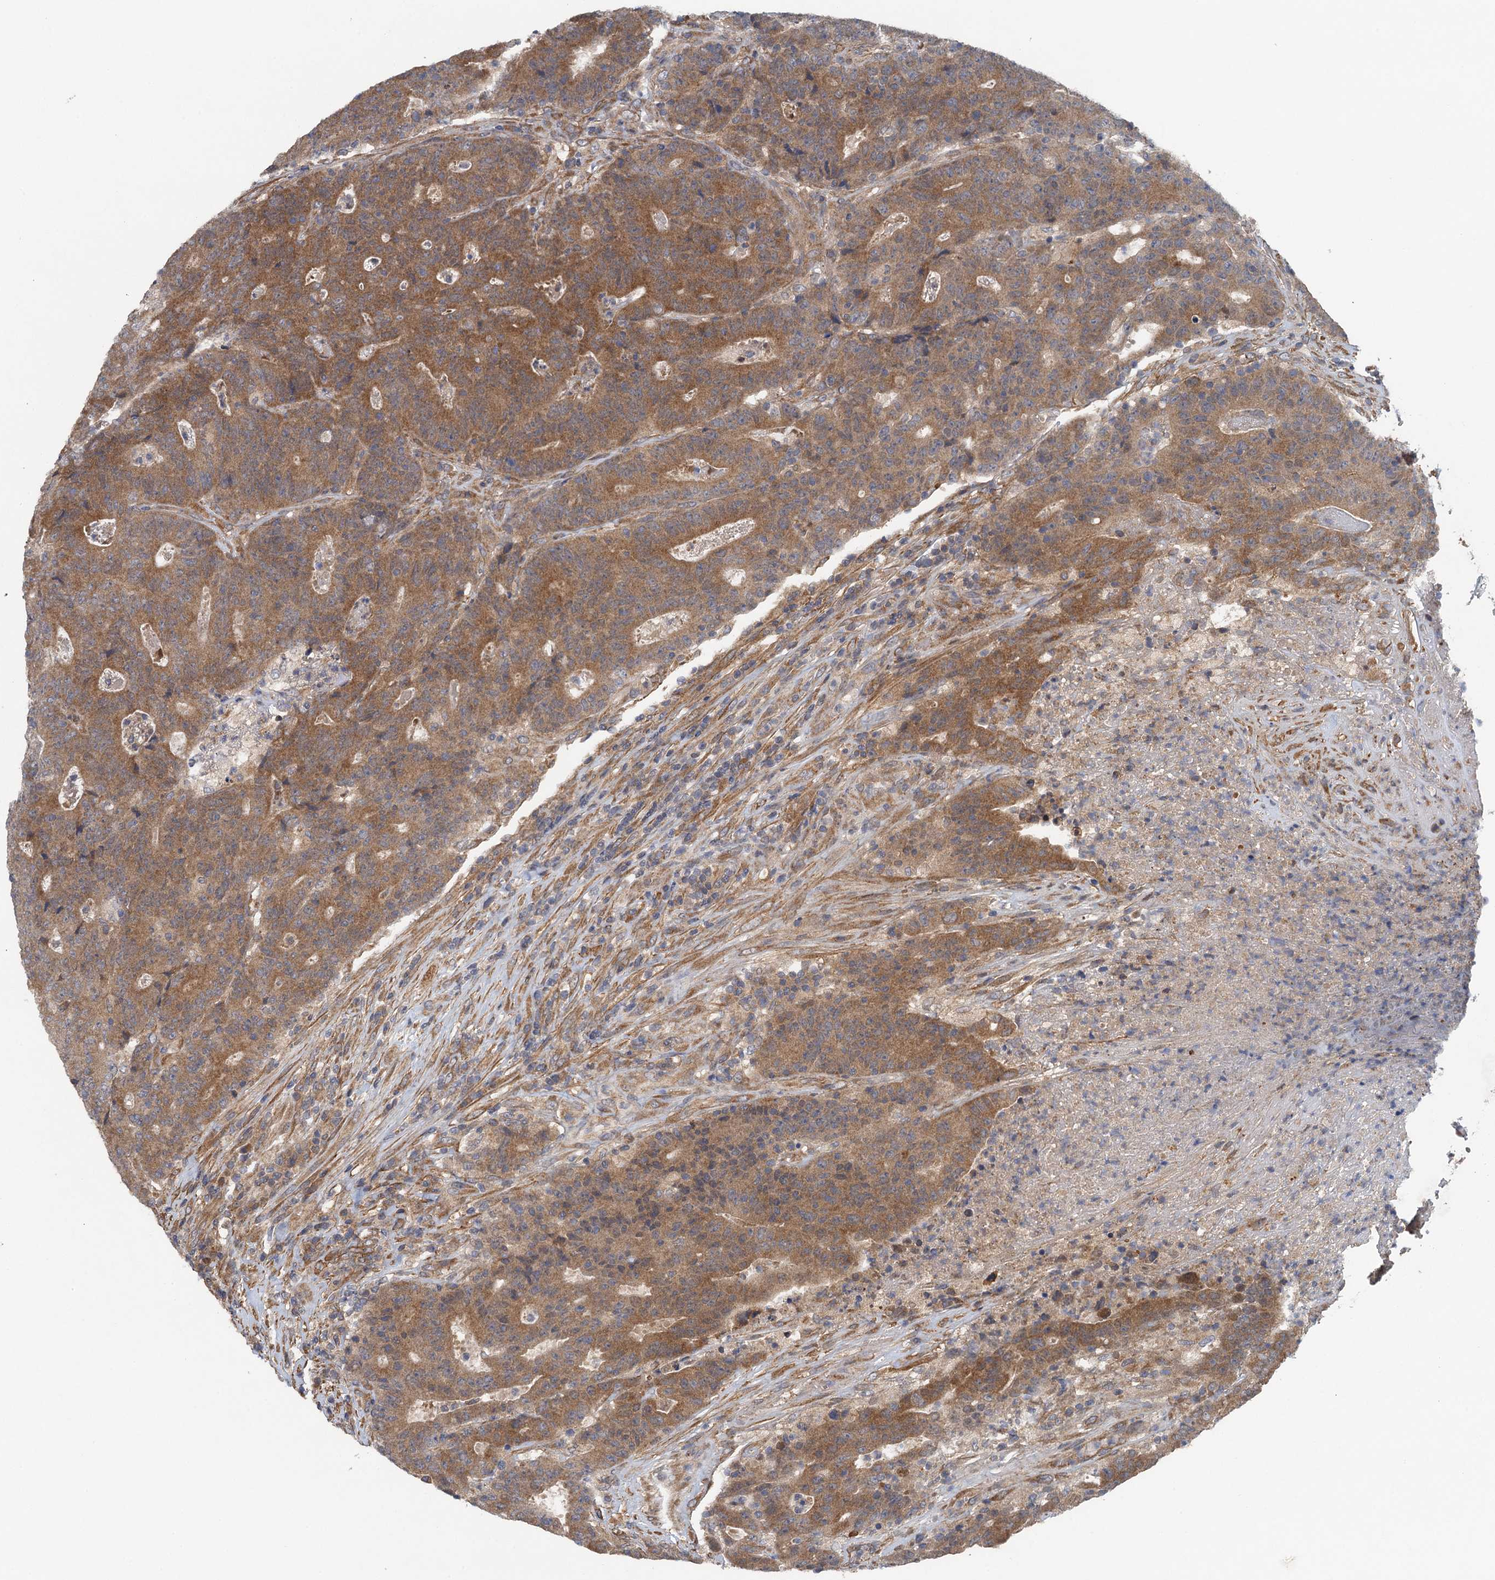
{"staining": {"intensity": "moderate", "quantity": ">75%", "location": "cytoplasmic/membranous"}, "tissue": "colorectal cancer", "cell_type": "Tumor cells", "image_type": "cancer", "snomed": [{"axis": "morphology", "description": "Adenocarcinoma, NOS"}, {"axis": "topography", "description": "Colon"}], "caption": "A high-resolution micrograph shows IHC staining of colorectal cancer, which reveals moderate cytoplasmic/membranous positivity in approximately >75% of tumor cells. (DAB (3,3'-diaminobenzidine) IHC, brown staining for protein, blue staining for nuclei).", "gene": "MEAK7", "patient": {"sex": "female", "age": 75}}